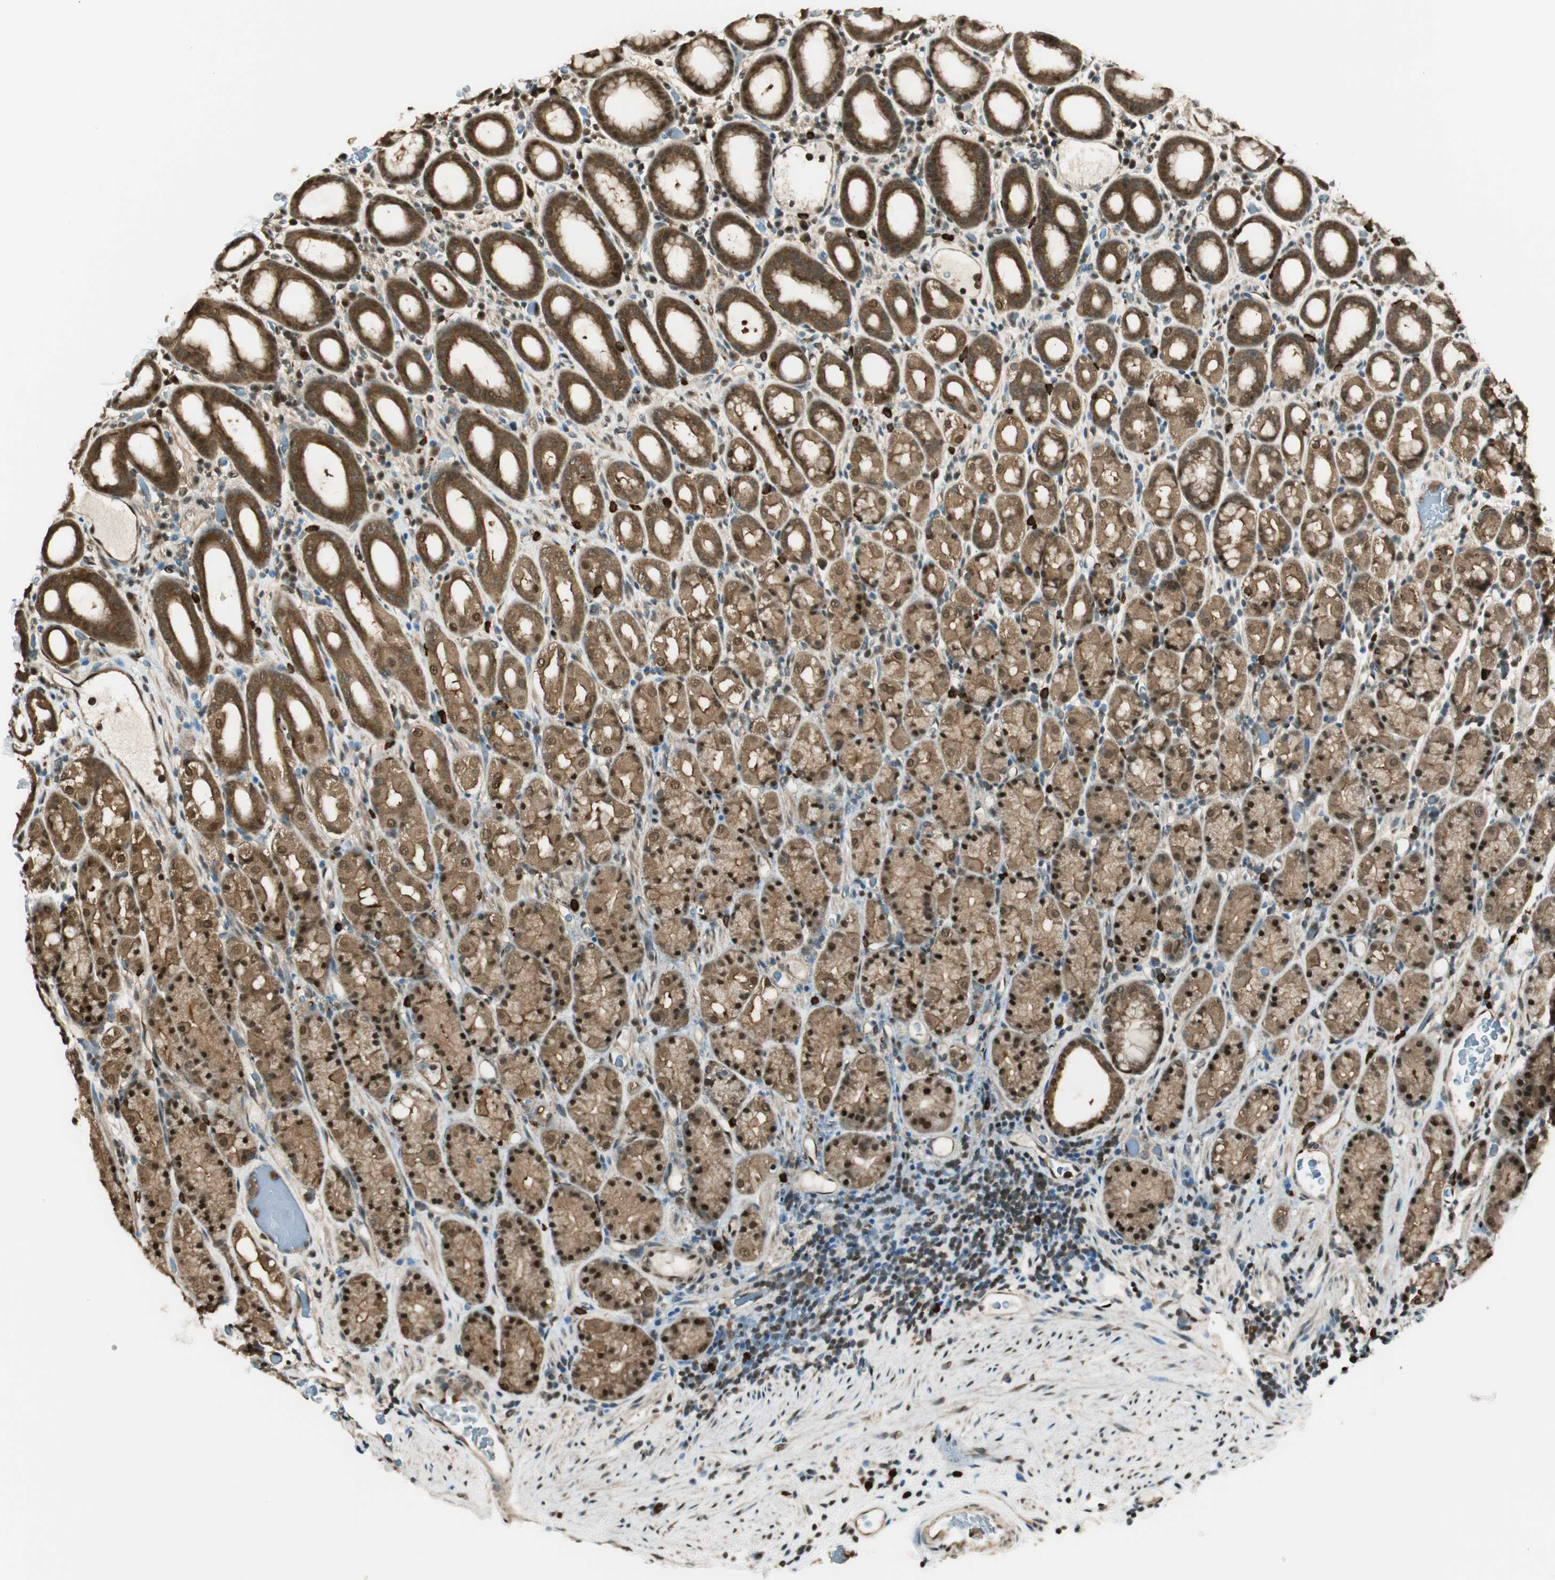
{"staining": {"intensity": "strong", "quantity": ">75%", "location": "cytoplasmic/membranous,nuclear"}, "tissue": "stomach", "cell_type": "Glandular cells", "image_type": "normal", "snomed": [{"axis": "morphology", "description": "Normal tissue, NOS"}, {"axis": "topography", "description": "Stomach, upper"}], "caption": "The micrograph reveals a brown stain indicating the presence of a protein in the cytoplasmic/membranous,nuclear of glandular cells in stomach.", "gene": "ENSG00000268870", "patient": {"sex": "male", "age": 68}}